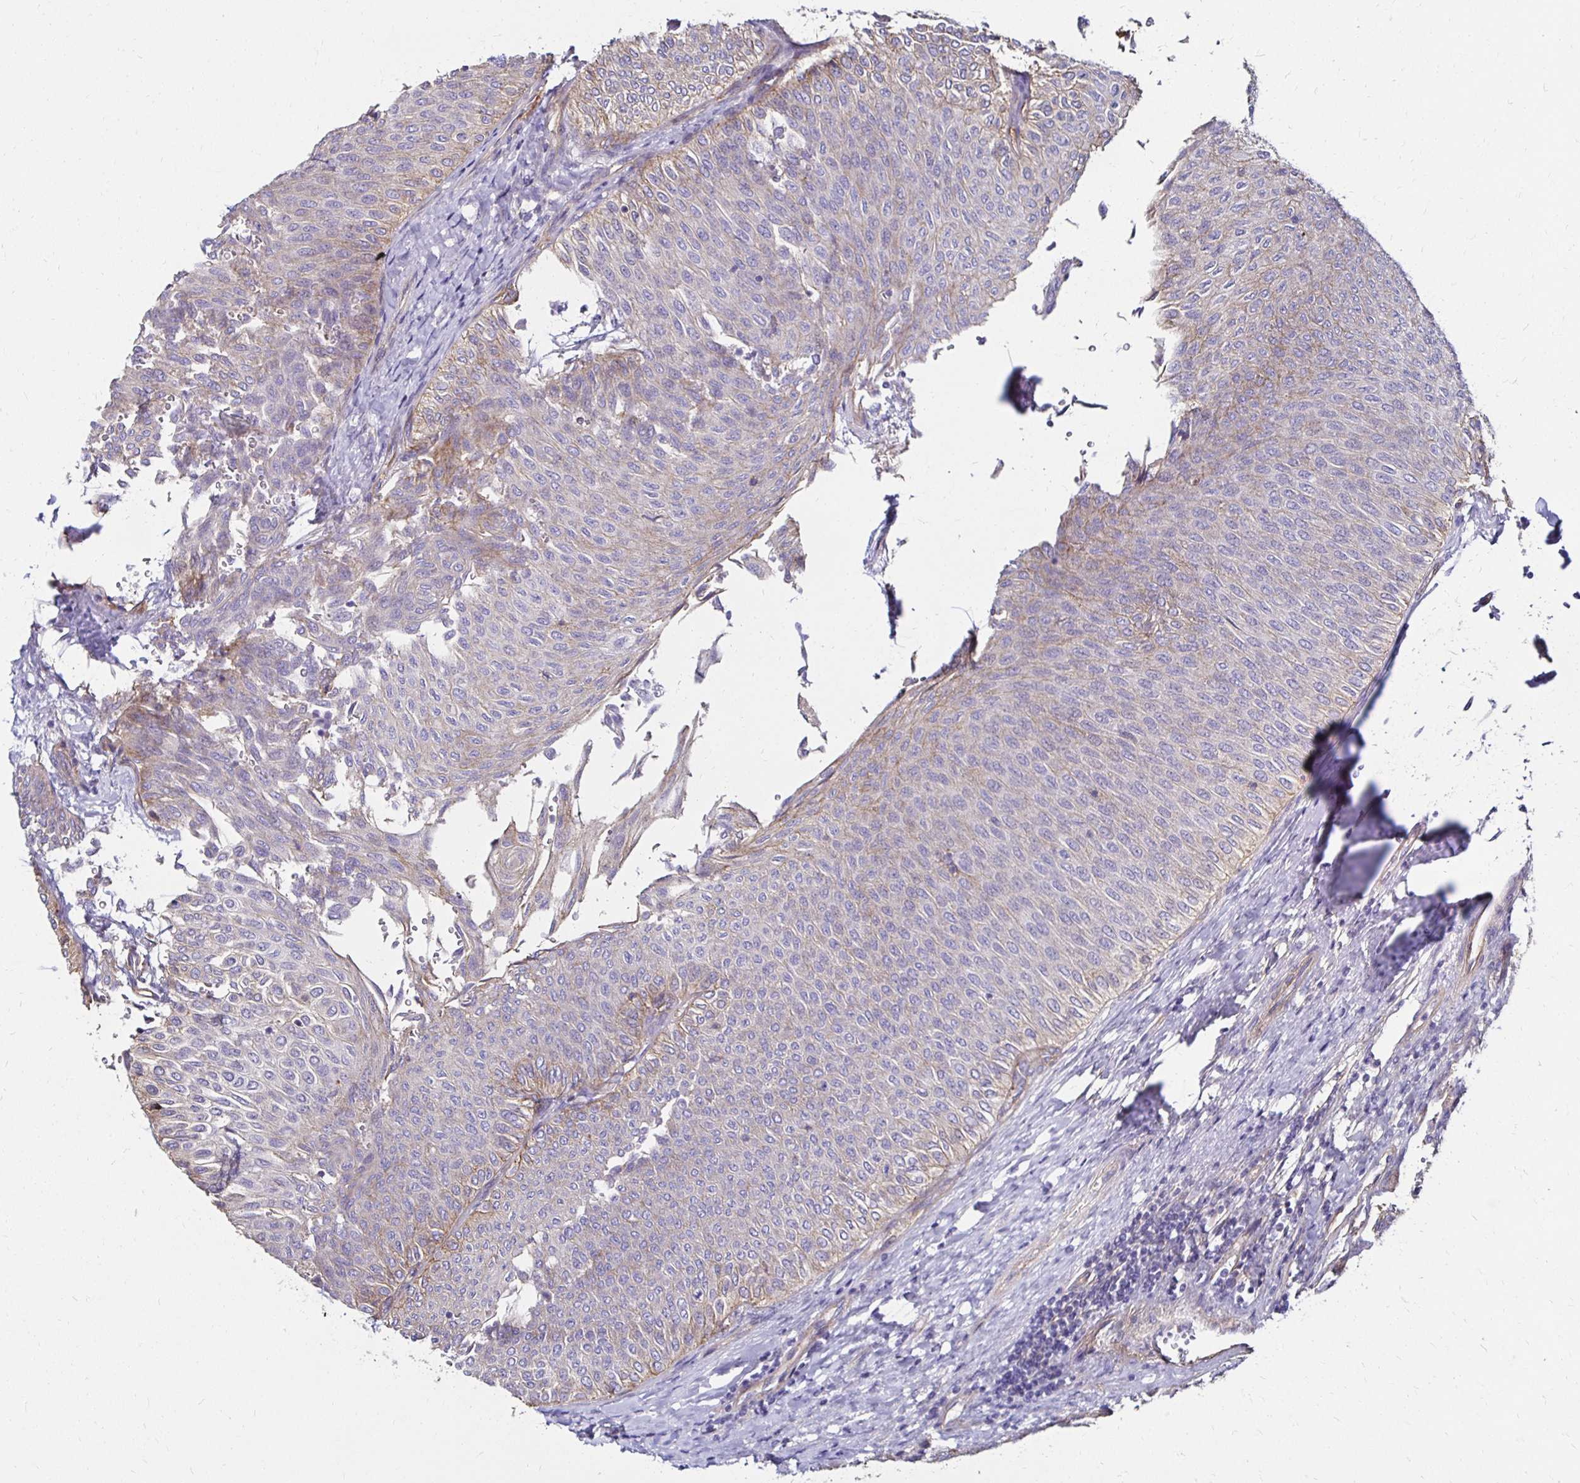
{"staining": {"intensity": "negative", "quantity": "none", "location": "none"}, "tissue": "urothelial cancer", "cell_type": "Tumor cells", "image_type": "cancer", "snomed": [{"axis": "morphology", "description": "Urothelial carcinoma, Low grade"}, {"axis": "topography", "description": "Urinary bladder"}], "caption": "The photomicrograph demonstrates no staining of tumor cells in low-grade urothelial carcinoma. (Immunohistochemistry, brightfield microscopy, high magnification).", "gene": "ITGB1", "patient": {"sex": "male", "age": 78}}